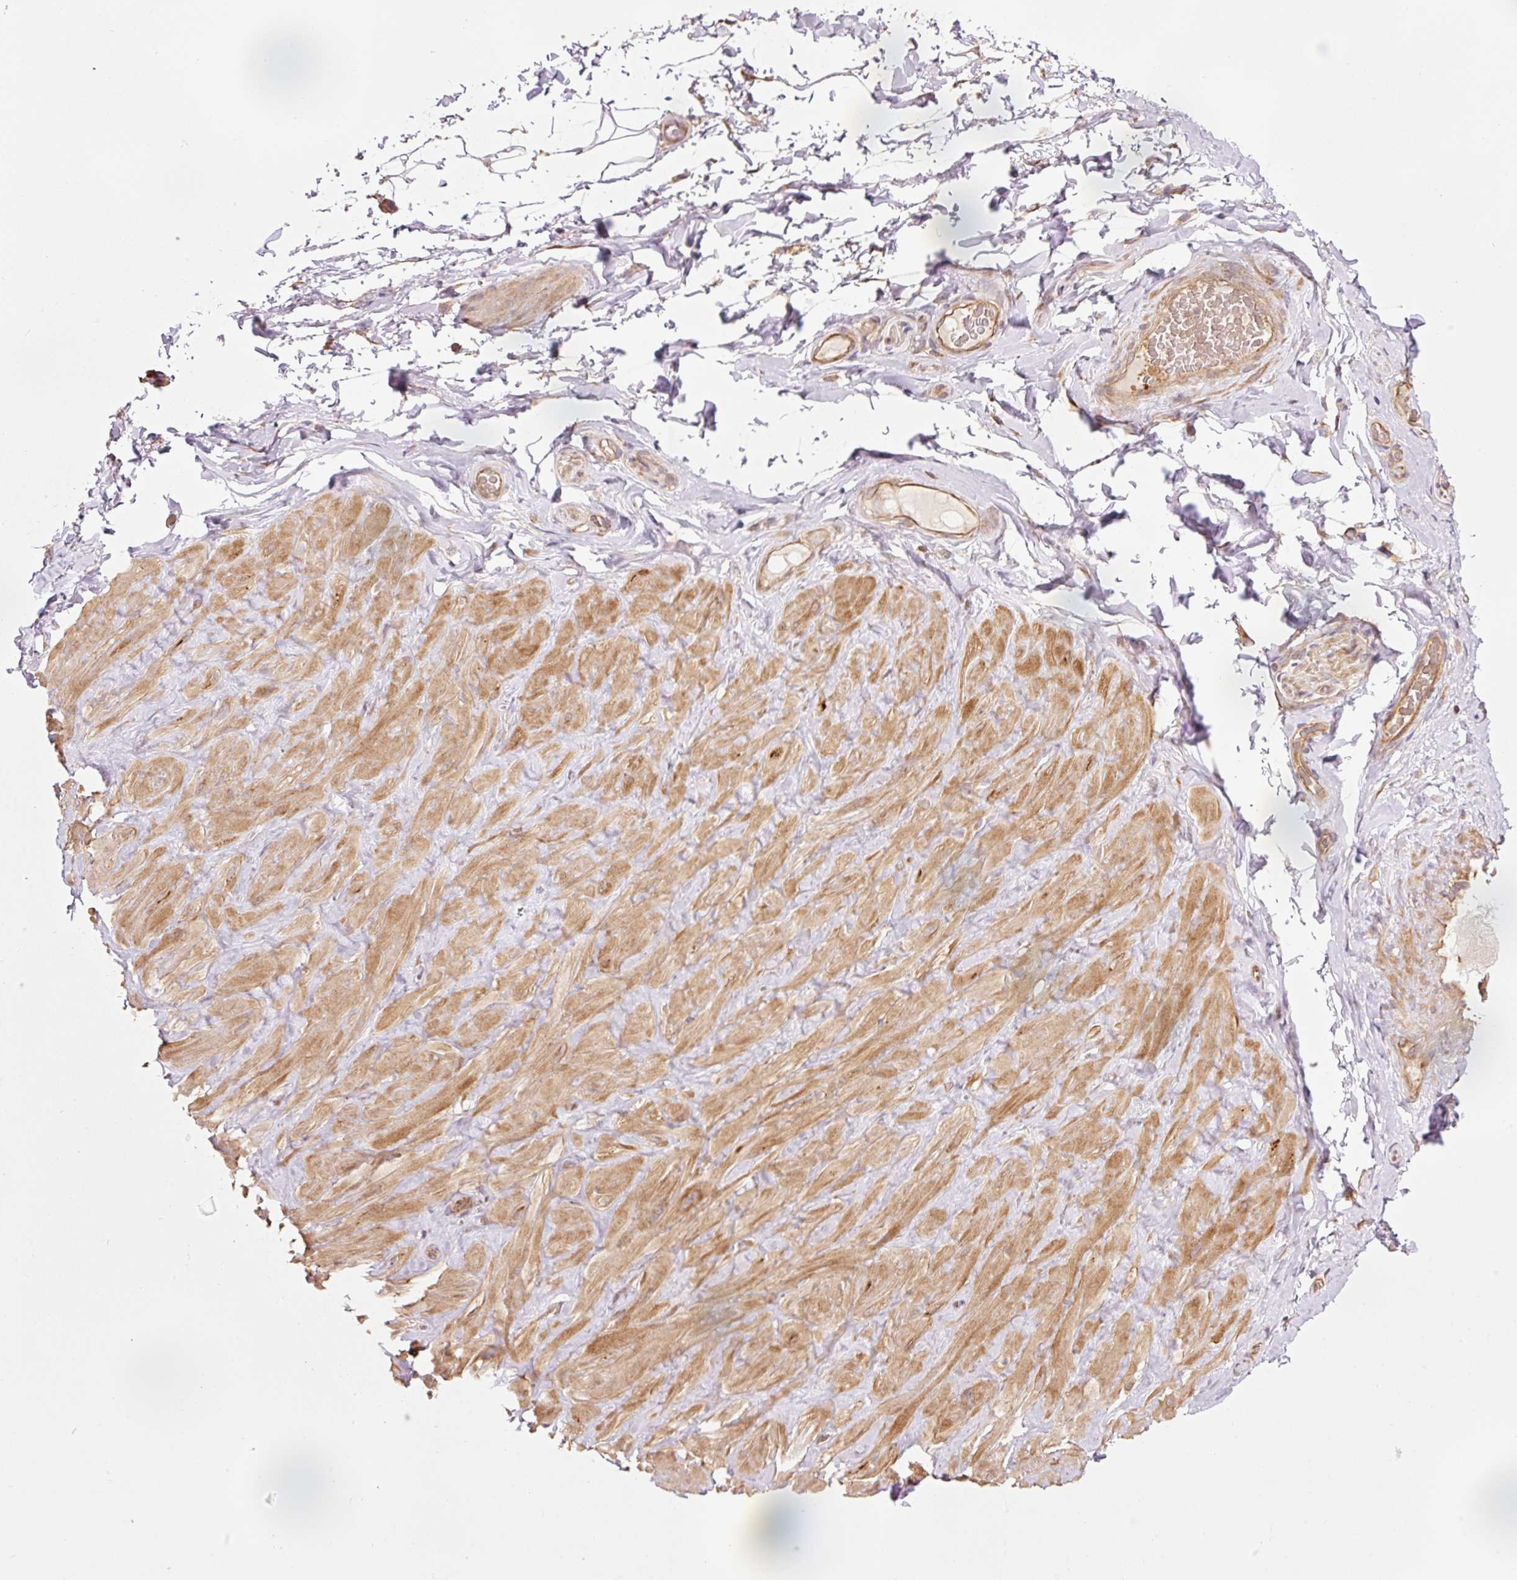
{"staining": {"intensity": "weak", "quantity": "25%-75%", "location": "cytoplasmic/membranous"}, "tissue": "adipose tissue", "cell_type": "Adipocytes", "image_type": "normal", "snomed": [{"axis": "morphology", "description": "Normal tissue, NOS"}, {"axis": "topography", "description": "Vascular tissue"}, {"axis": "topography", "description": "Peripheral nerve tissue"}], "caption": "Benign adipose tissue was stained to show a protein in brown. There is low levels of weak cytoplasmic/membranous positivity in about 25%-75% of adipocytes. (DAB = brown stain, brightfield microscopy at high magnification).", "gene": "PDAP1", "patient": {"sex": "male", "age": 41}}